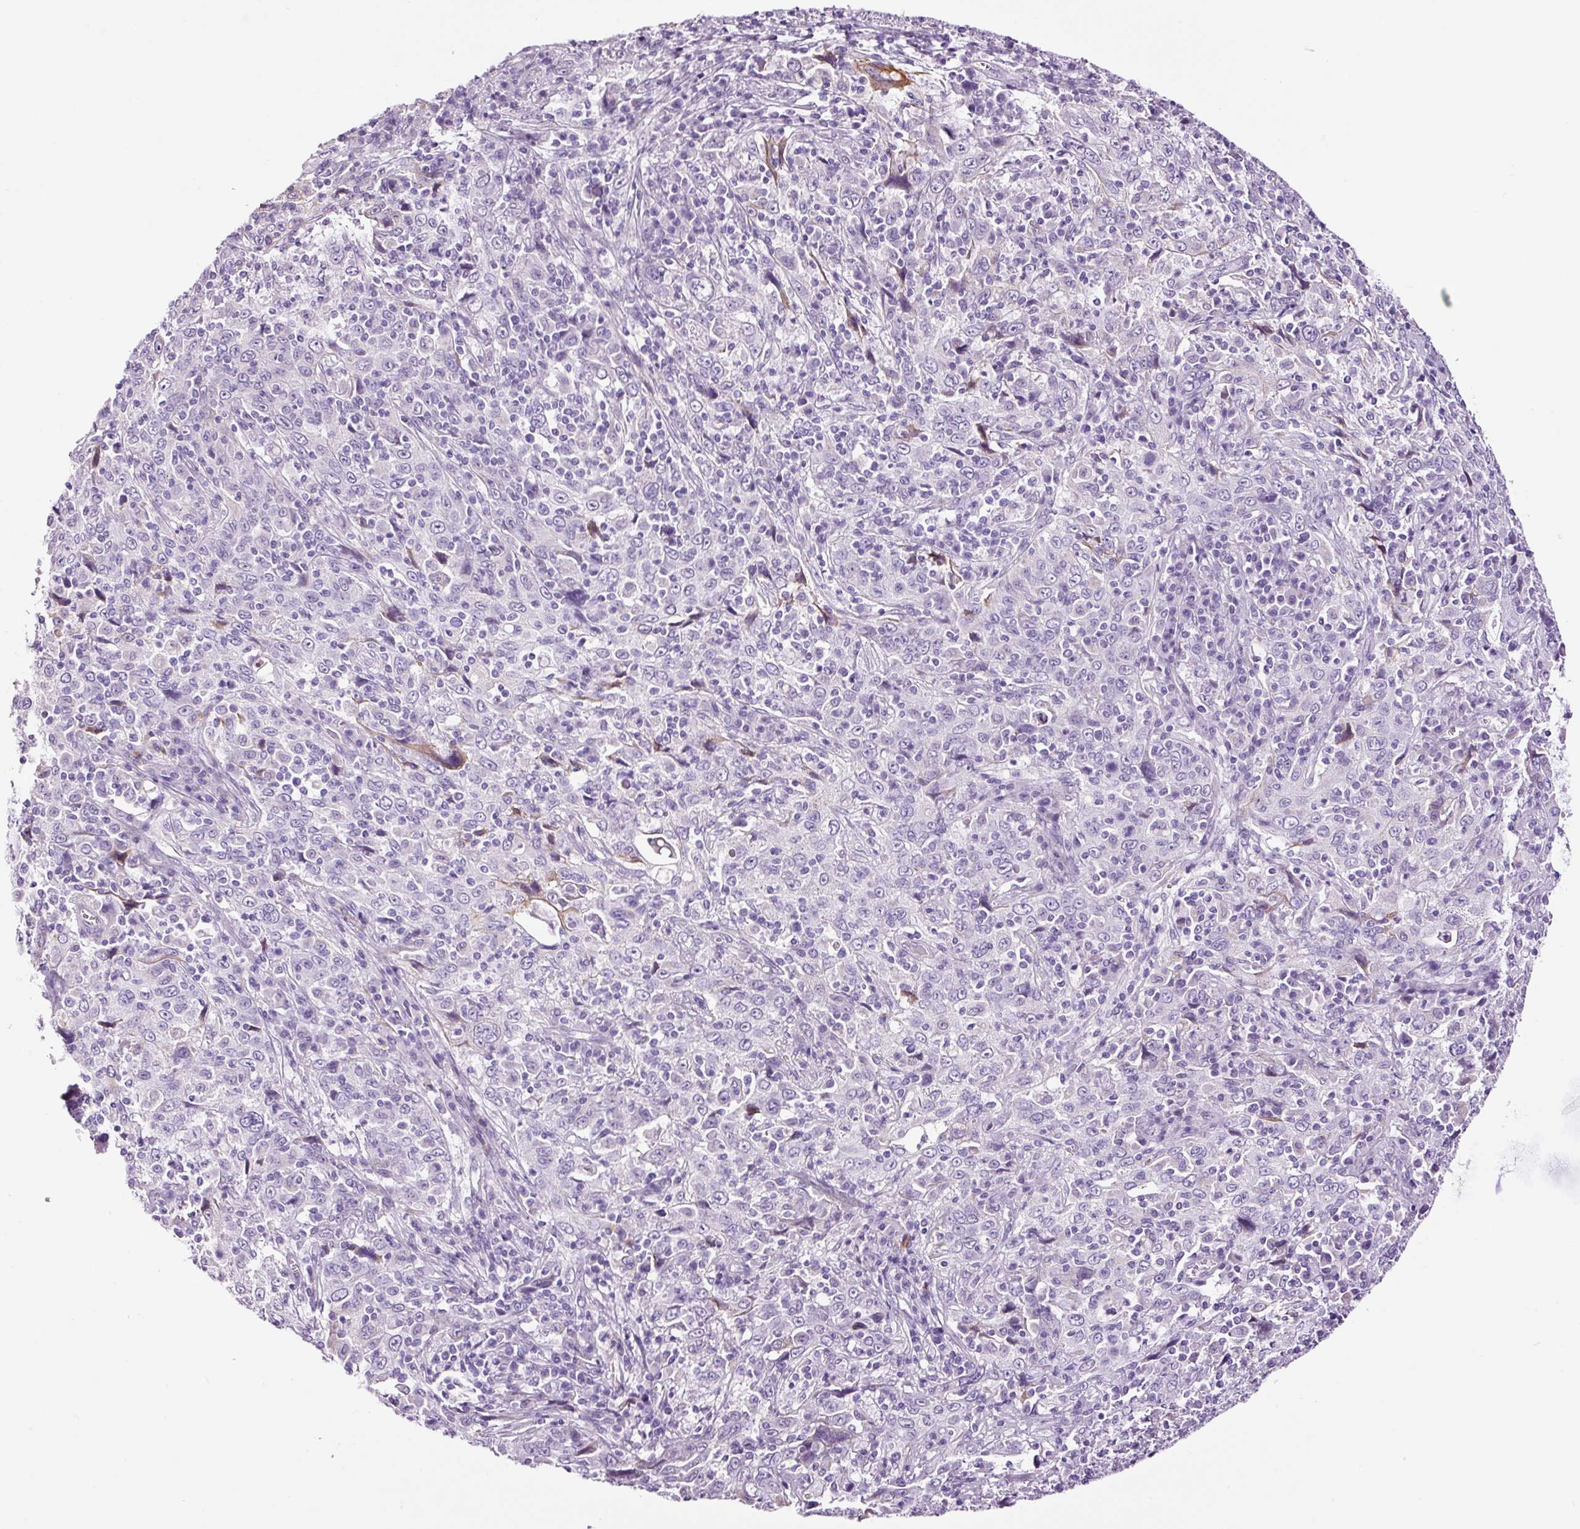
{"staining": {"intensity": "negative", "quantity": "none", "location": "none"}, "tissue": "cervical cancer", "cell_type": "Tumor cells", "image_type": "cancer", "snomed": [{"axis": "morphology", "description": "Squamous cell carcinoma, NOS"}, {"axis": "topography", "description": "Cervix"}], "caption": "A high-resolution histopathology image shows immunohistochemistry (IHC) staining of cervical squamous cell carcinoma, which exhibits no significant positivity in tumor cells. (Immunohistochemistry (ihc), brightfield microscopy, high magnification).", "gene": "RTF2", "patient": {"sex": "female", "age": 46}}